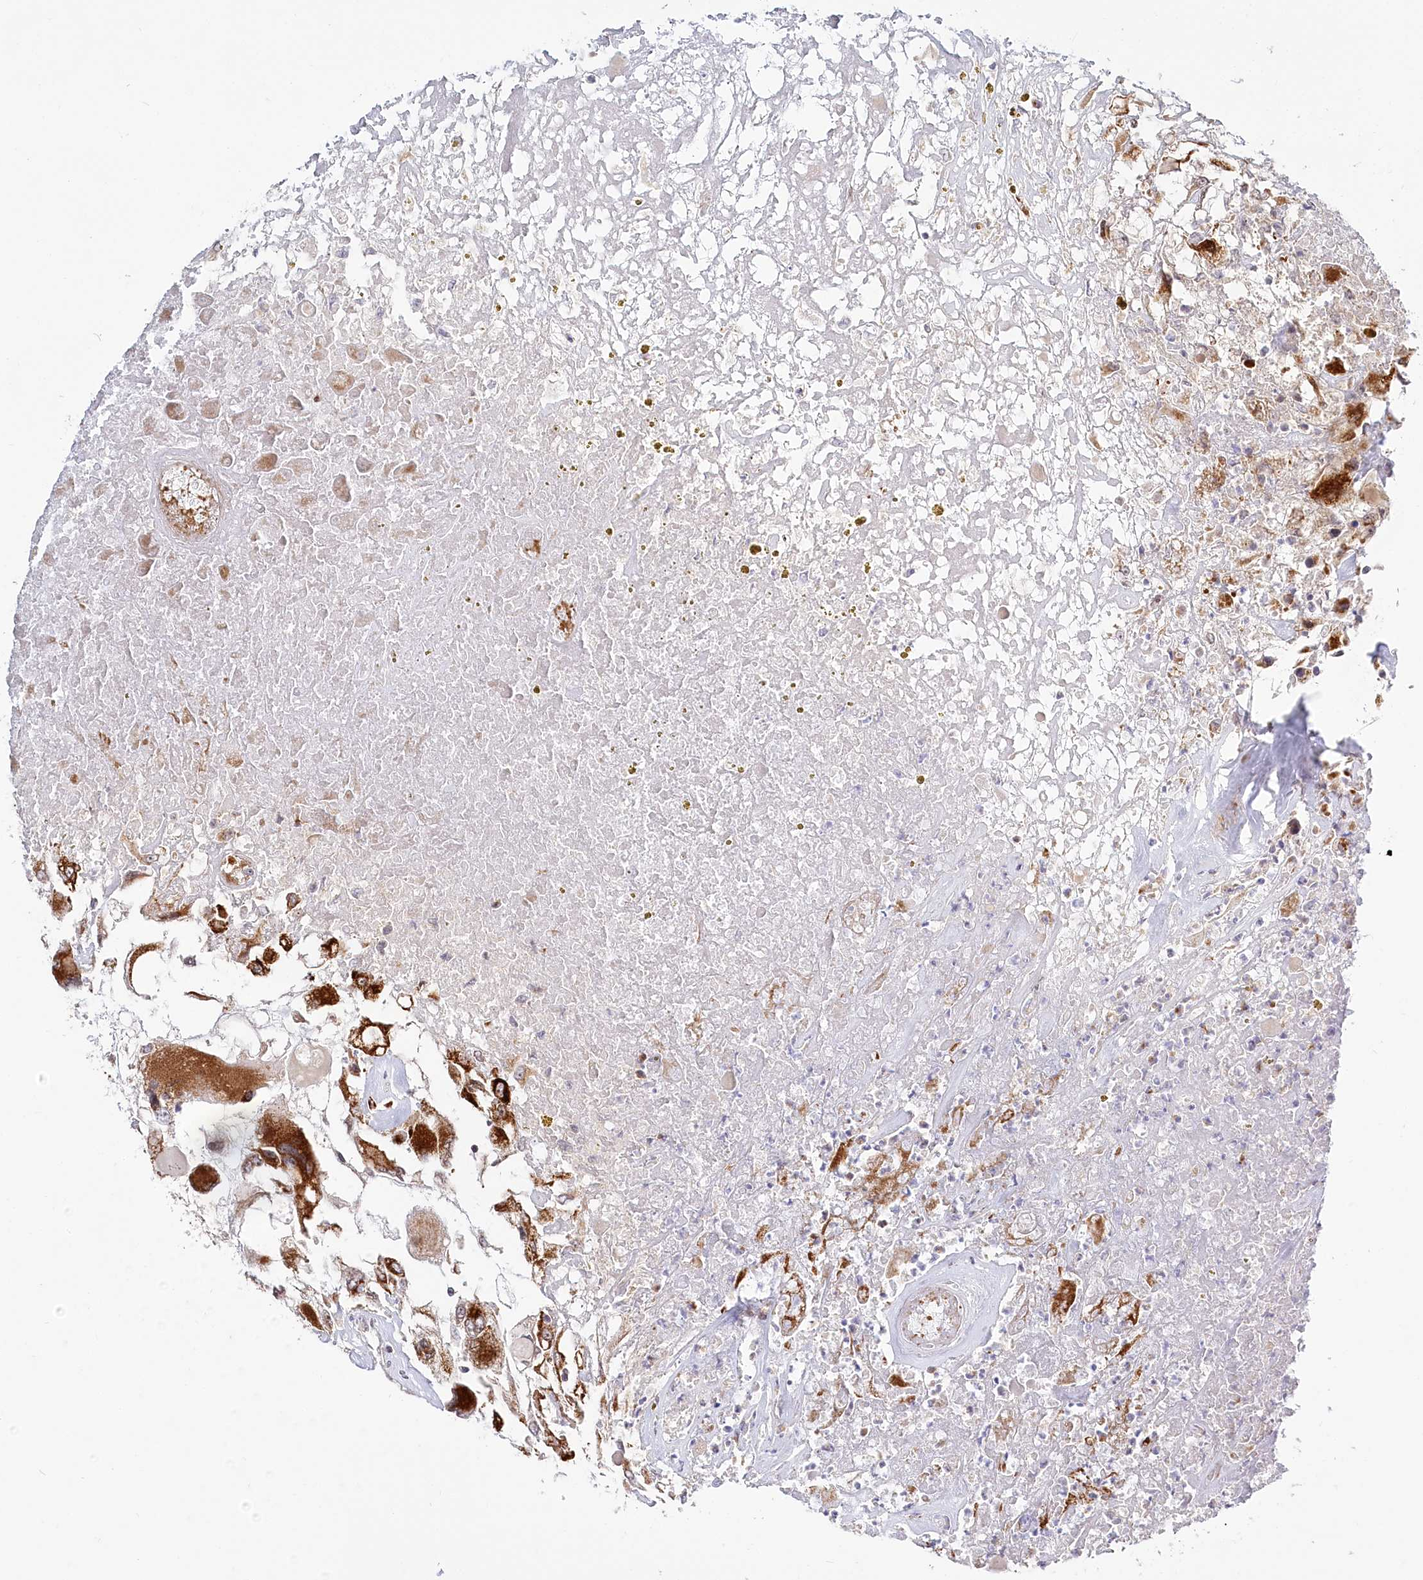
{"staining": {"intensity": "strong", "quantity": ">75%", "location": "cytoplasmic/membranous"}, "tissue": "renal cancer", "cell_type": "Tumor cells", "image_type": "cancer", "snomed": [{"axis": "morphology", "description": "Adenocarcinoma, NOS"}, {"axis": "topography", "description": "Kidney"}], "caption": "Protein staining by immunohistochemistry demonstrates strong cytoplasmic/membranous positivity in about >75% of tumor cells in adenocarcinoma (renal).", "gene": "RTN4IP1", "patient": {"sex": "female", "age": 52}}